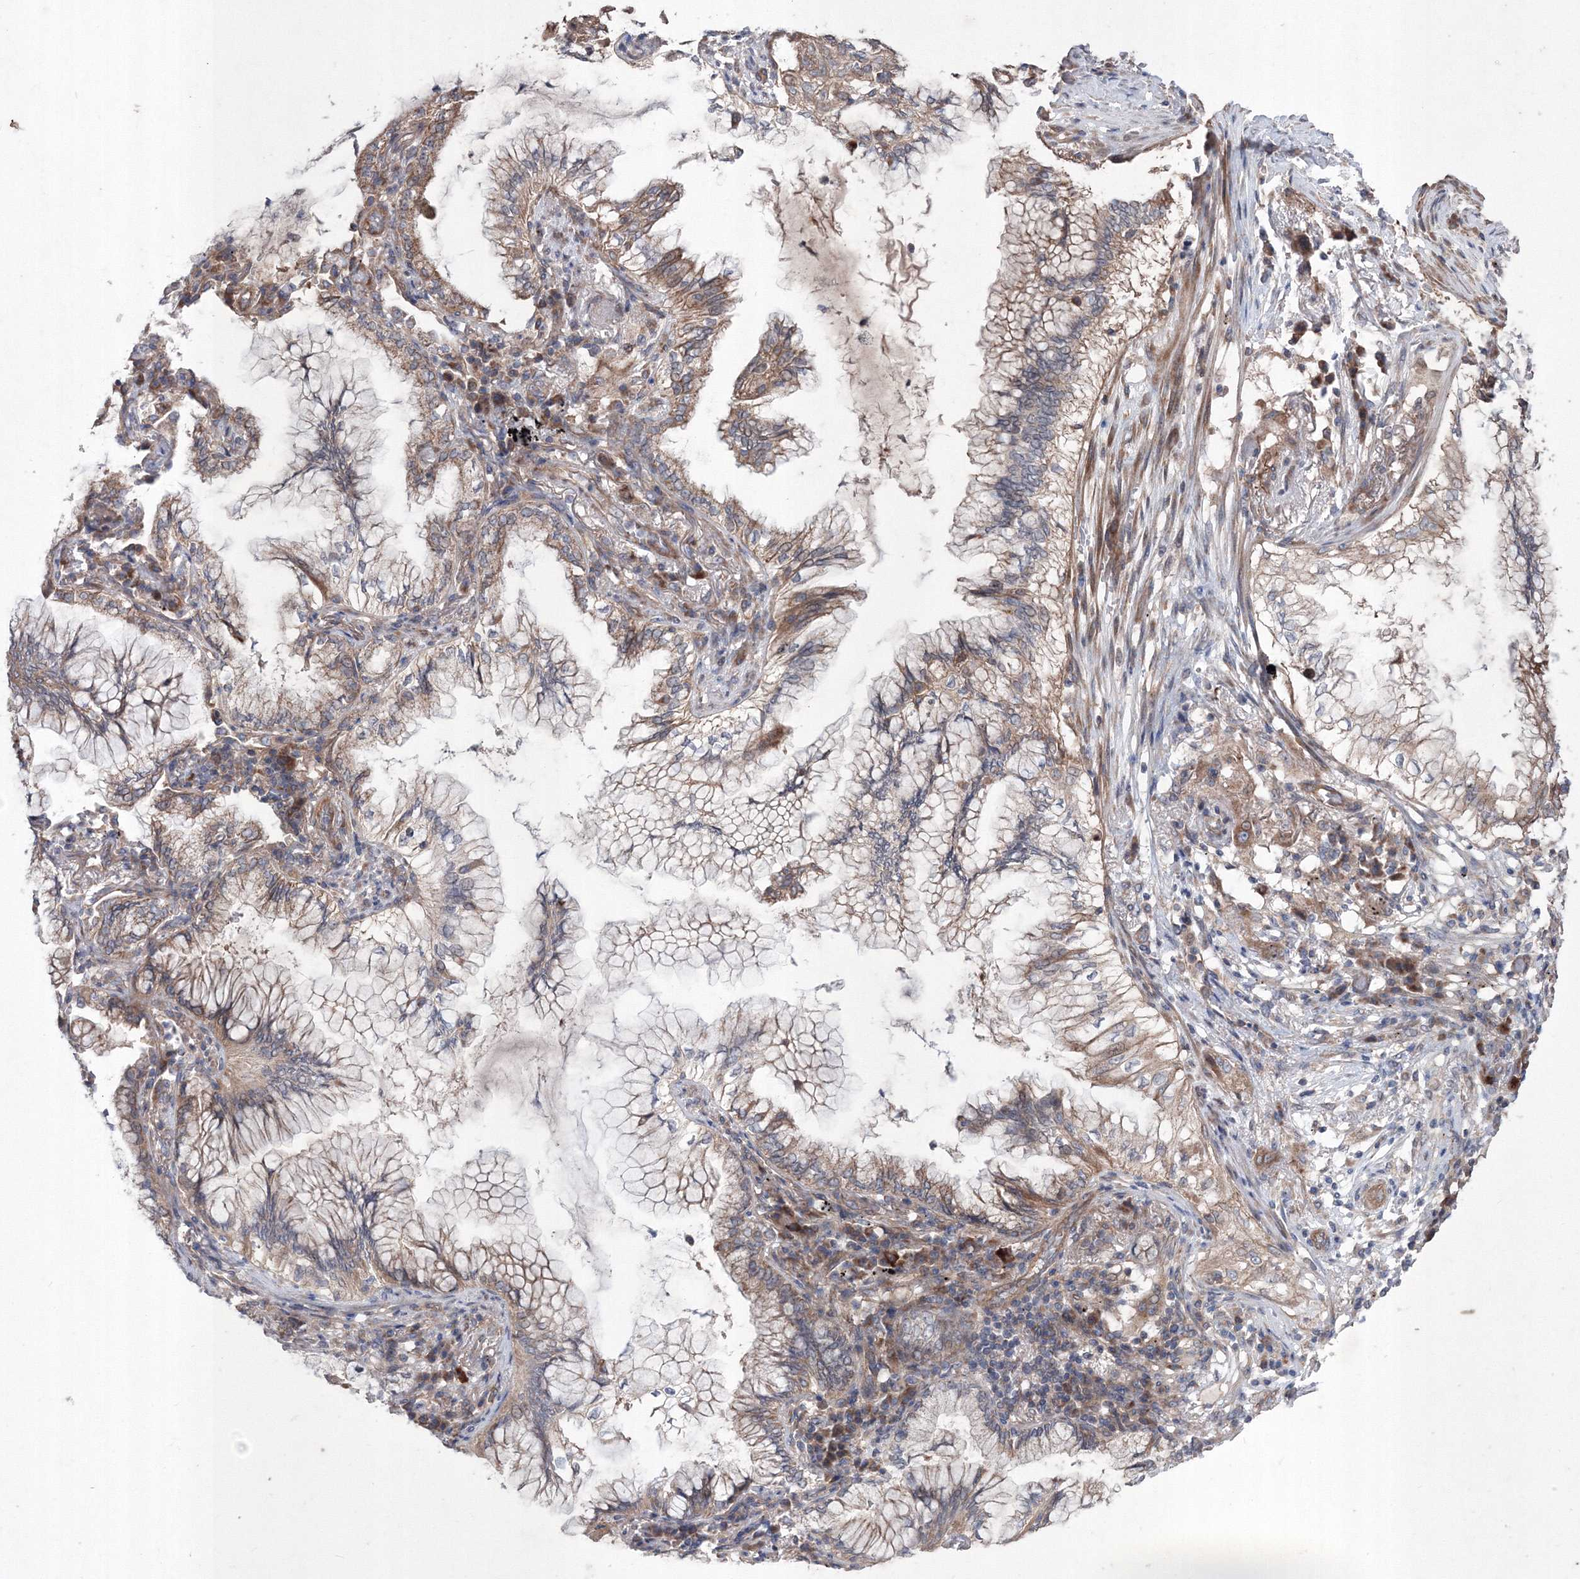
{"staining": {"intensity": "moderate", "quantity": "25%-75%", "location": "cytoplasmic/membranous"}, "tissue": "lung cancer", "cell_type": "Tumor cells", "image_type": "cancer", "snomed": [{"axis": "morphology", "description": "Adenocarcinoma, NOS"}, {"axis": "topography", "description": "Lung"}], "caption": "Protein staining of lung adenocarcinoma tissue displays moderate cytoplasmic/membranous staining in approximately 25%-75% of tumor cells.", "gene": "MTRF1L", "patient": {"sex": "female", "age": 70}}